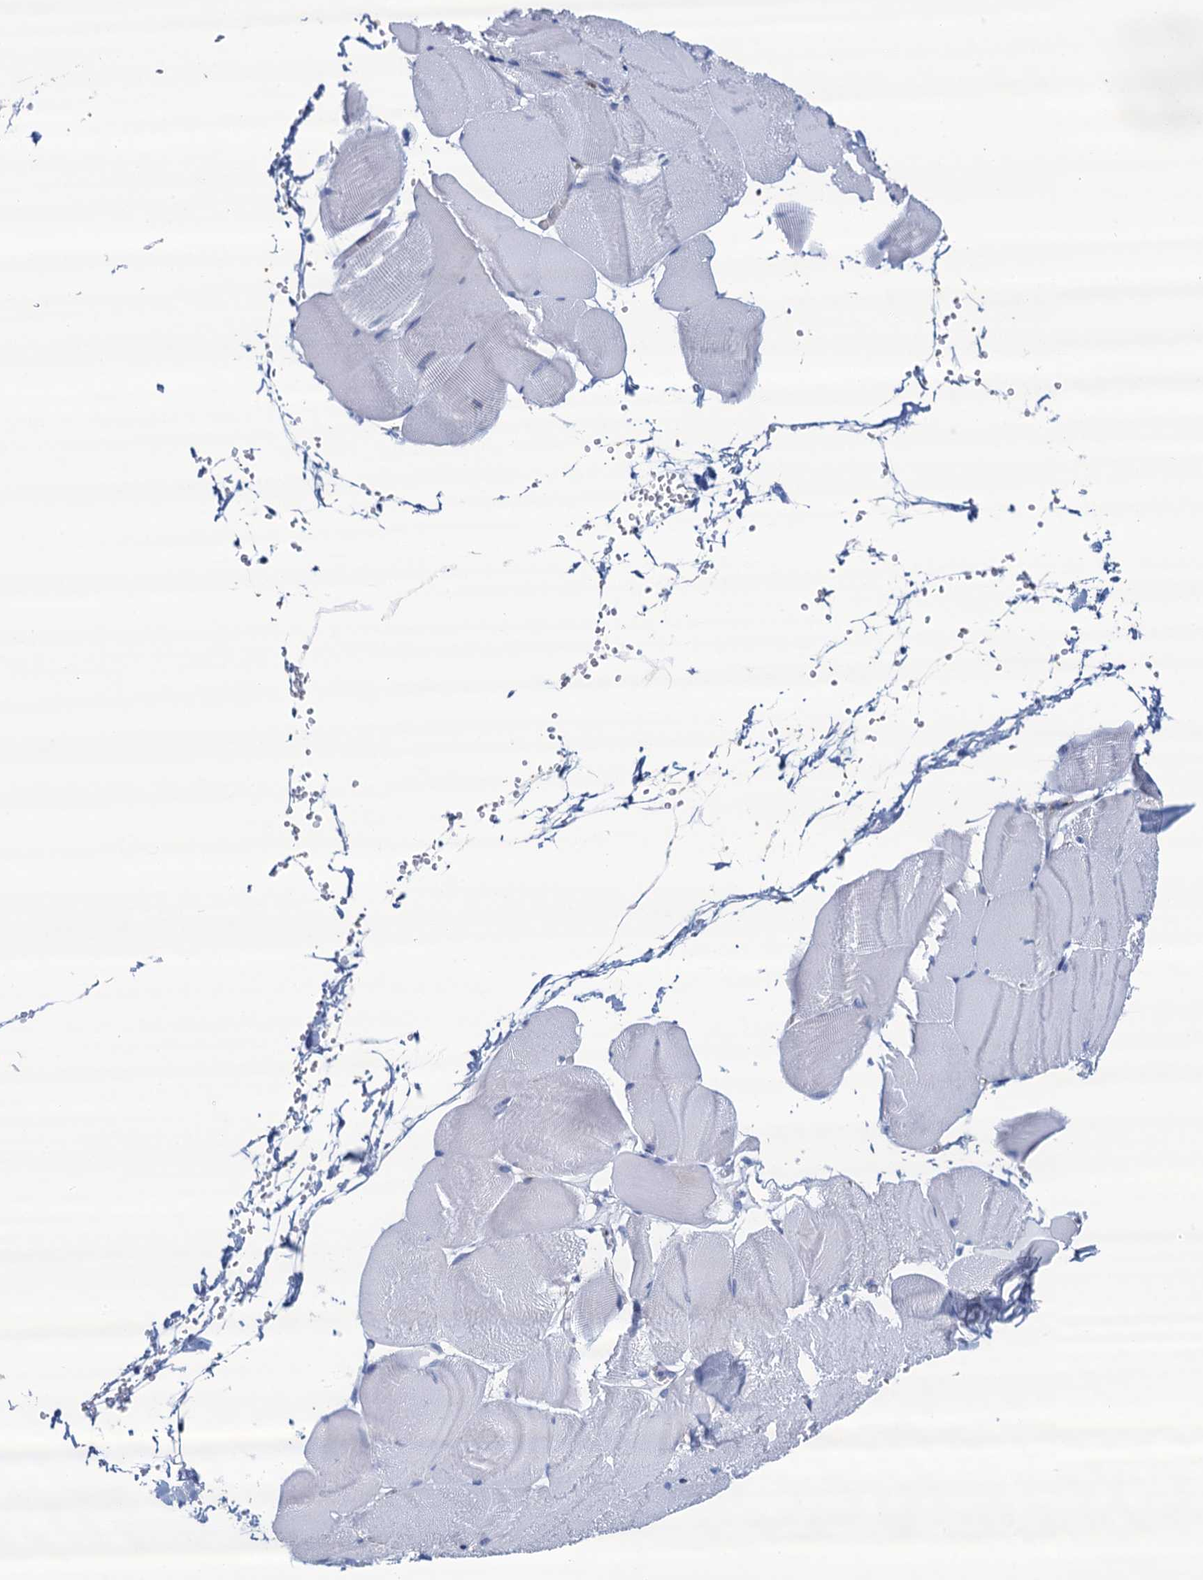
{"staining": {"intensity": "negative", "quantity": "none", "location": "none"}, "tissue": "skeletal muscle", "cell_type": "Myocytes", "image_type": "normal", "snomed": [{"axis": "morphology", "description": "Normal tissue, NOS"}, {"axis": "morphology", "description": "Basal cell carcinoma"}, {"axis": "topography", "description": "Skeletal muscle"}], "caption": "Immunohistochemistry of normal skeletal muscle shows no expression in myocytes. (Immunohistochemistry (ihc), brightfield microscopy, high magnification).", "gene": "RHCG", "patient": {"sex": "female", "age": 64}}